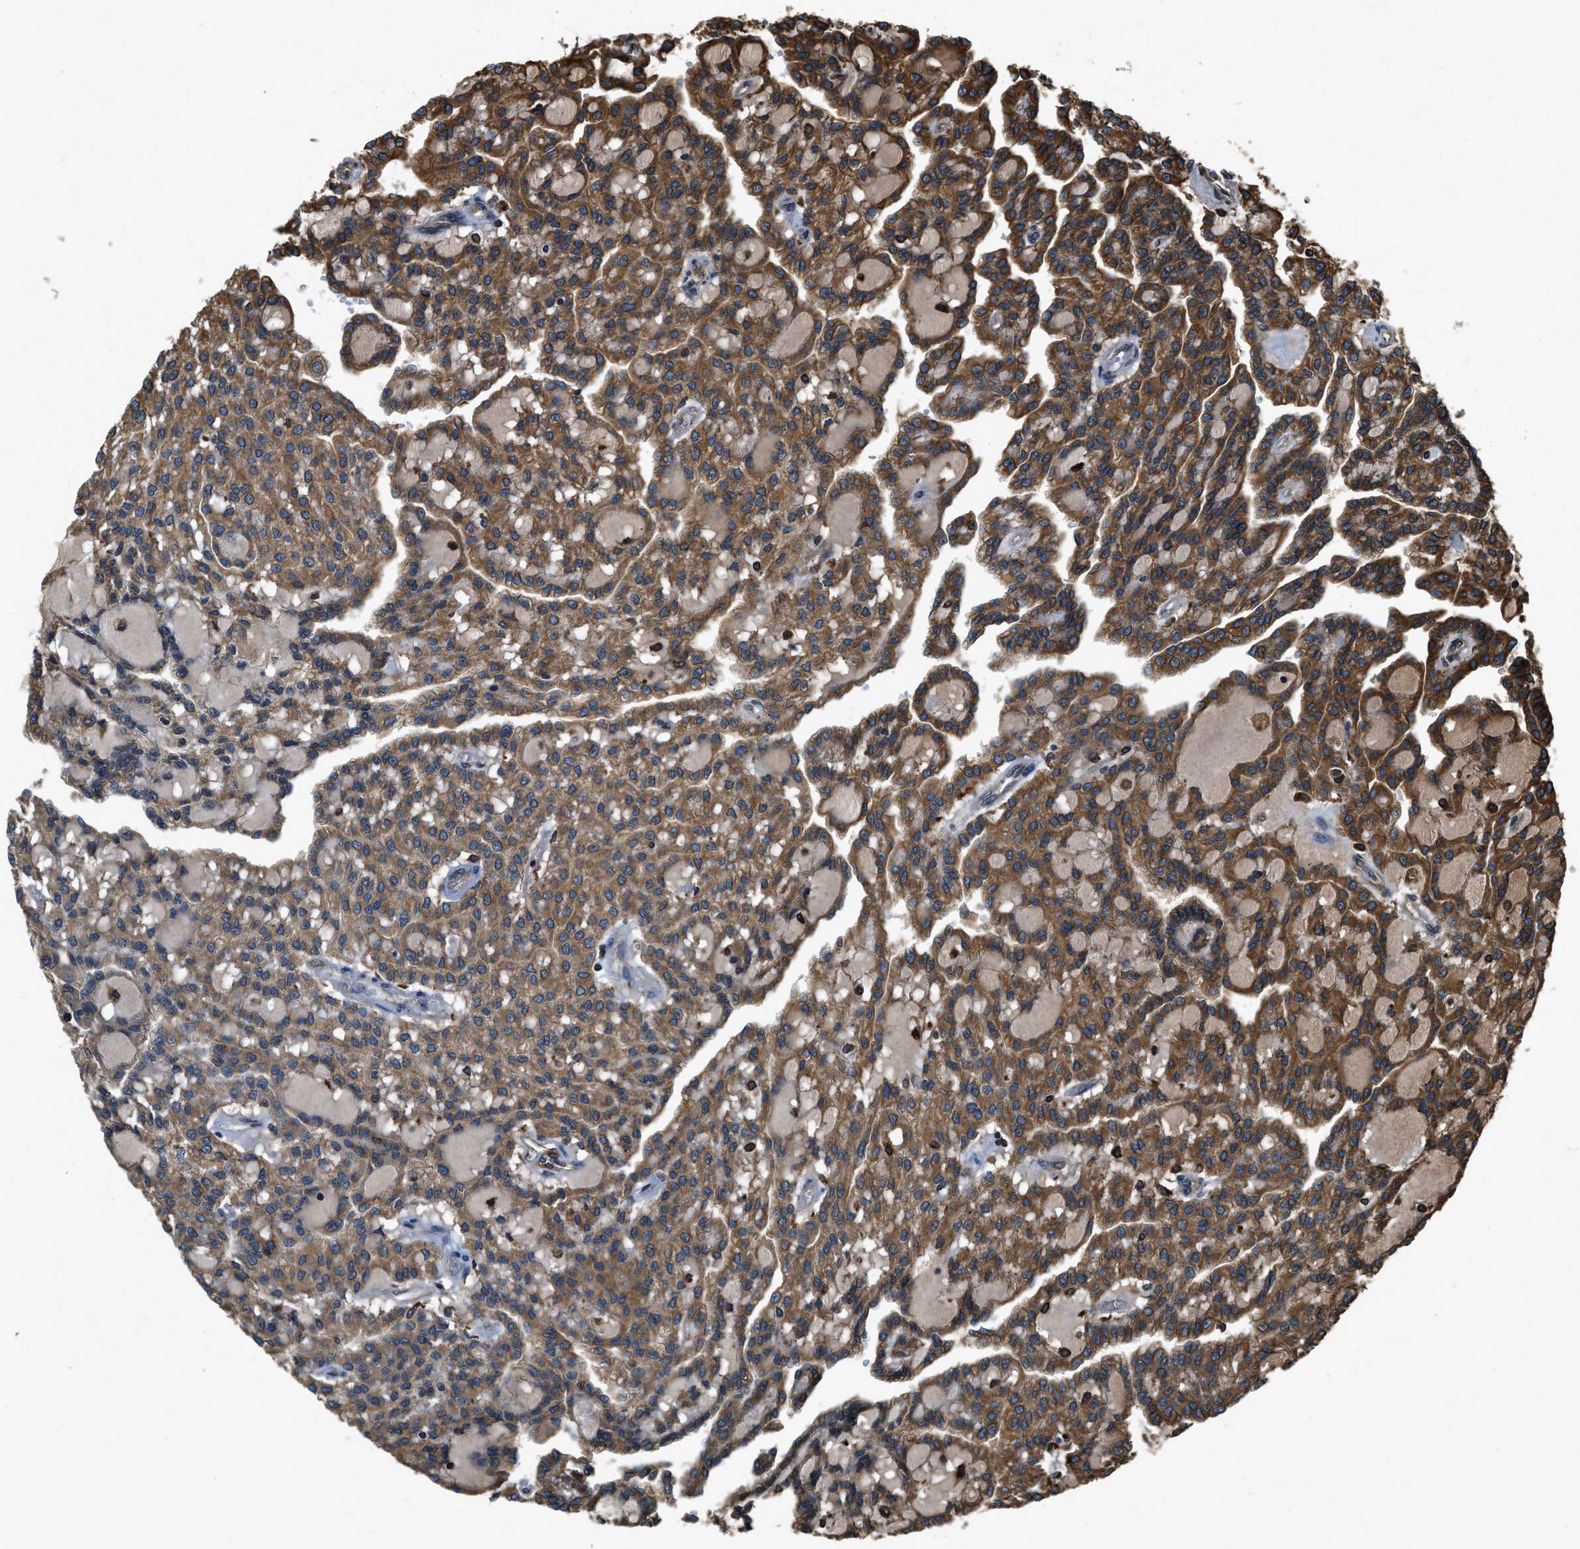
{"staining": {"intensity": "moderate", "quantity": ">75%", "location": "cytoplasmic/membranous"}, "tissue": "renal cancer", "cell_type": "Tumor cells", "image_type": "cancer", "snomed": [{"axis": "morphology", "description": "Adenocarcinoma, NOS"}, {"axis": "topography", "description": "Kidney"}], "caption": "Renal cancer tissue exhibits moderate cytoplasmic/membranous positivity in approximately >75% of tumor cells (IHC, brightfield microscopy, high magnification).", "gene": "BCAP31", "patient": {"sex": "male", "age": 63}}